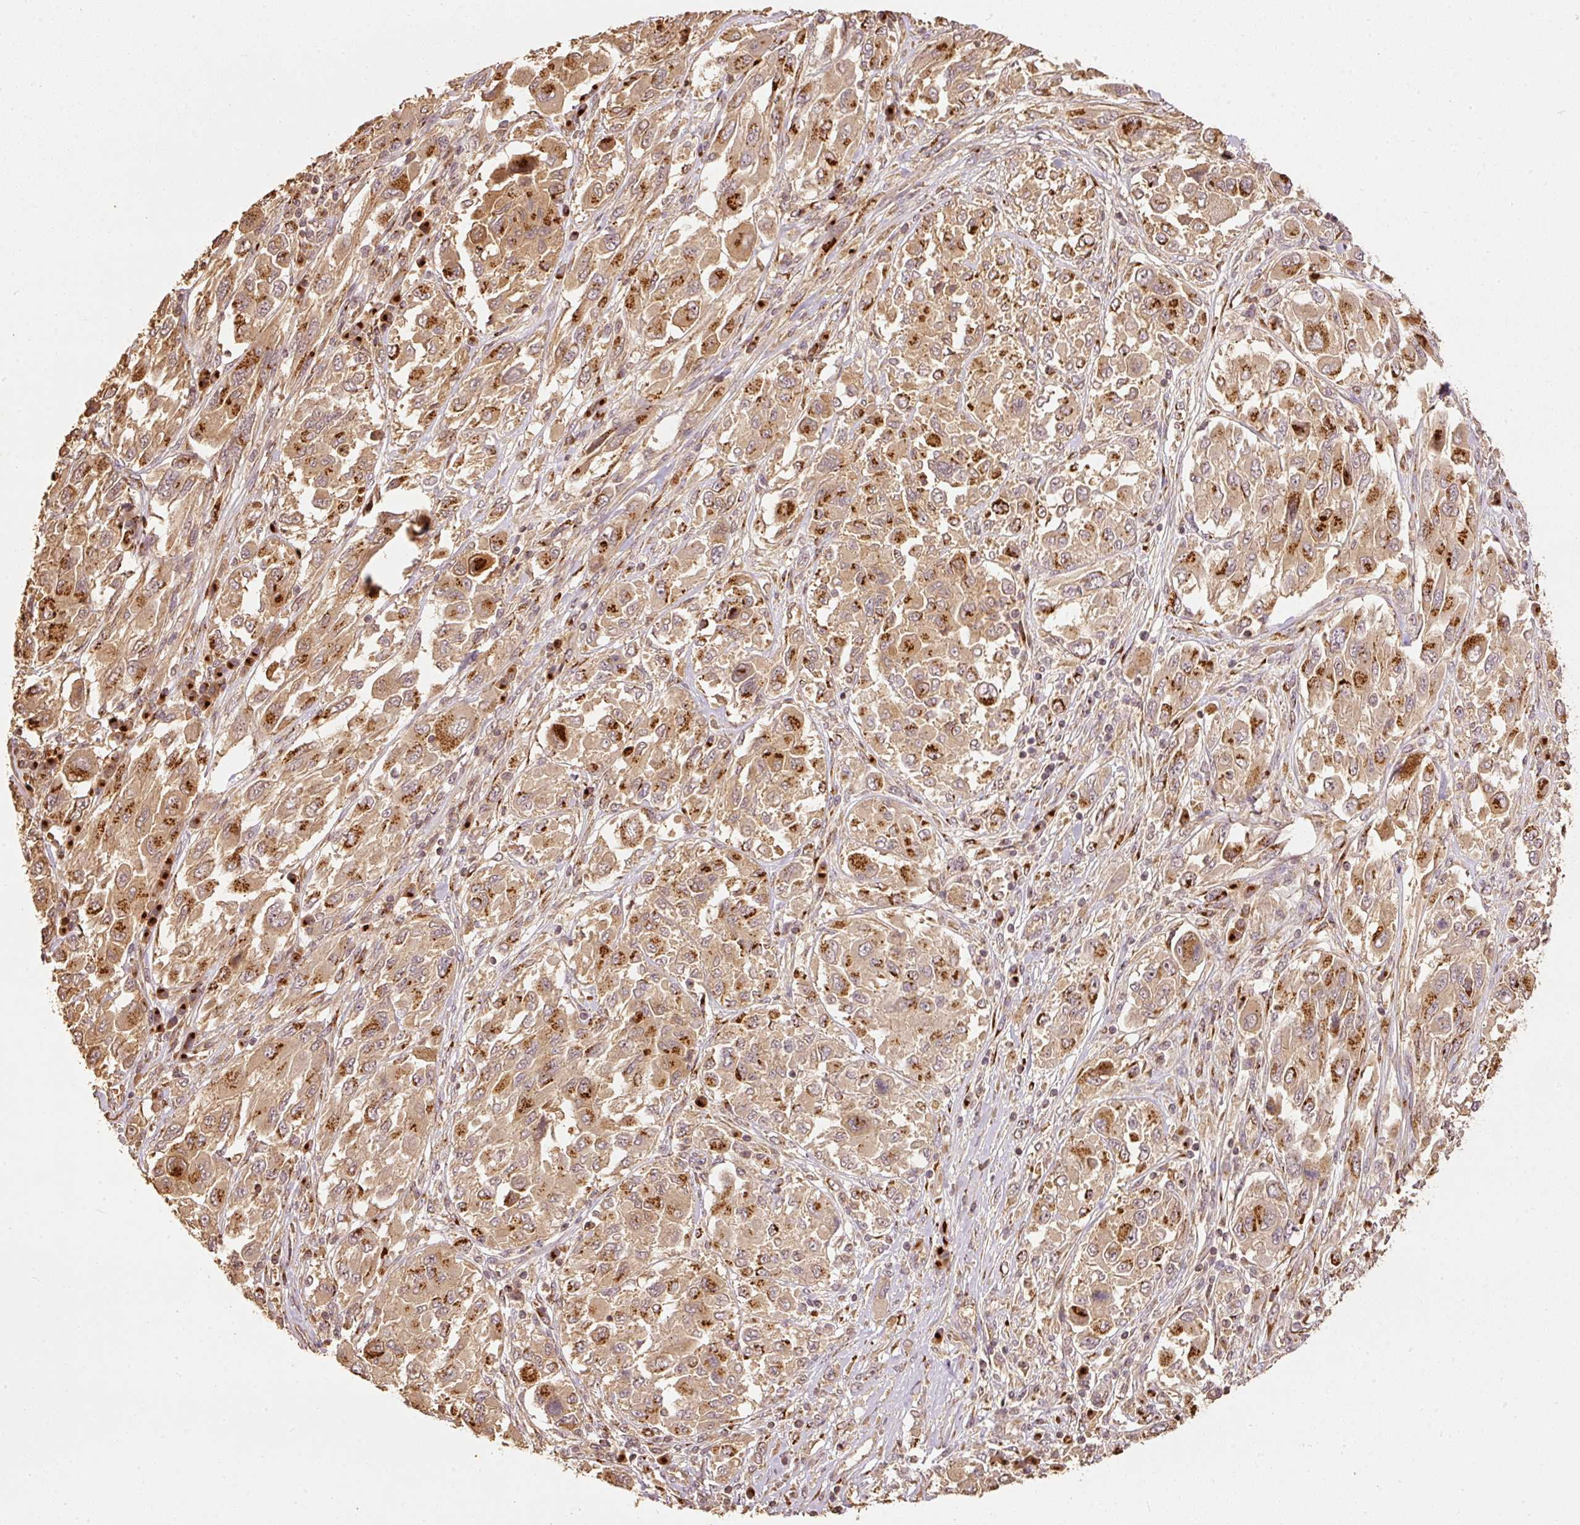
{"staining": {"intensity": "strong", "quantity": ">75%", "location": "cytoplasmic/membranous"}, "tissue": "melanoma", "cell_type": "Tumor cells", "image_type": "cancer", "snomed": [{"axis": "morphology", "description": "Malignant melanoma, NOS"}, {"axis": "topography", "description": "Skin"}], "caption": "Melanoma stained with IHC shows strong cytoplasmic/membranous staining in about >75% of tumor cells. (brown staining indicates protein expression, while blue staining denotes nuclei).", "gene": "FUT8", "patient": {"sex": "female", "age": 91}}